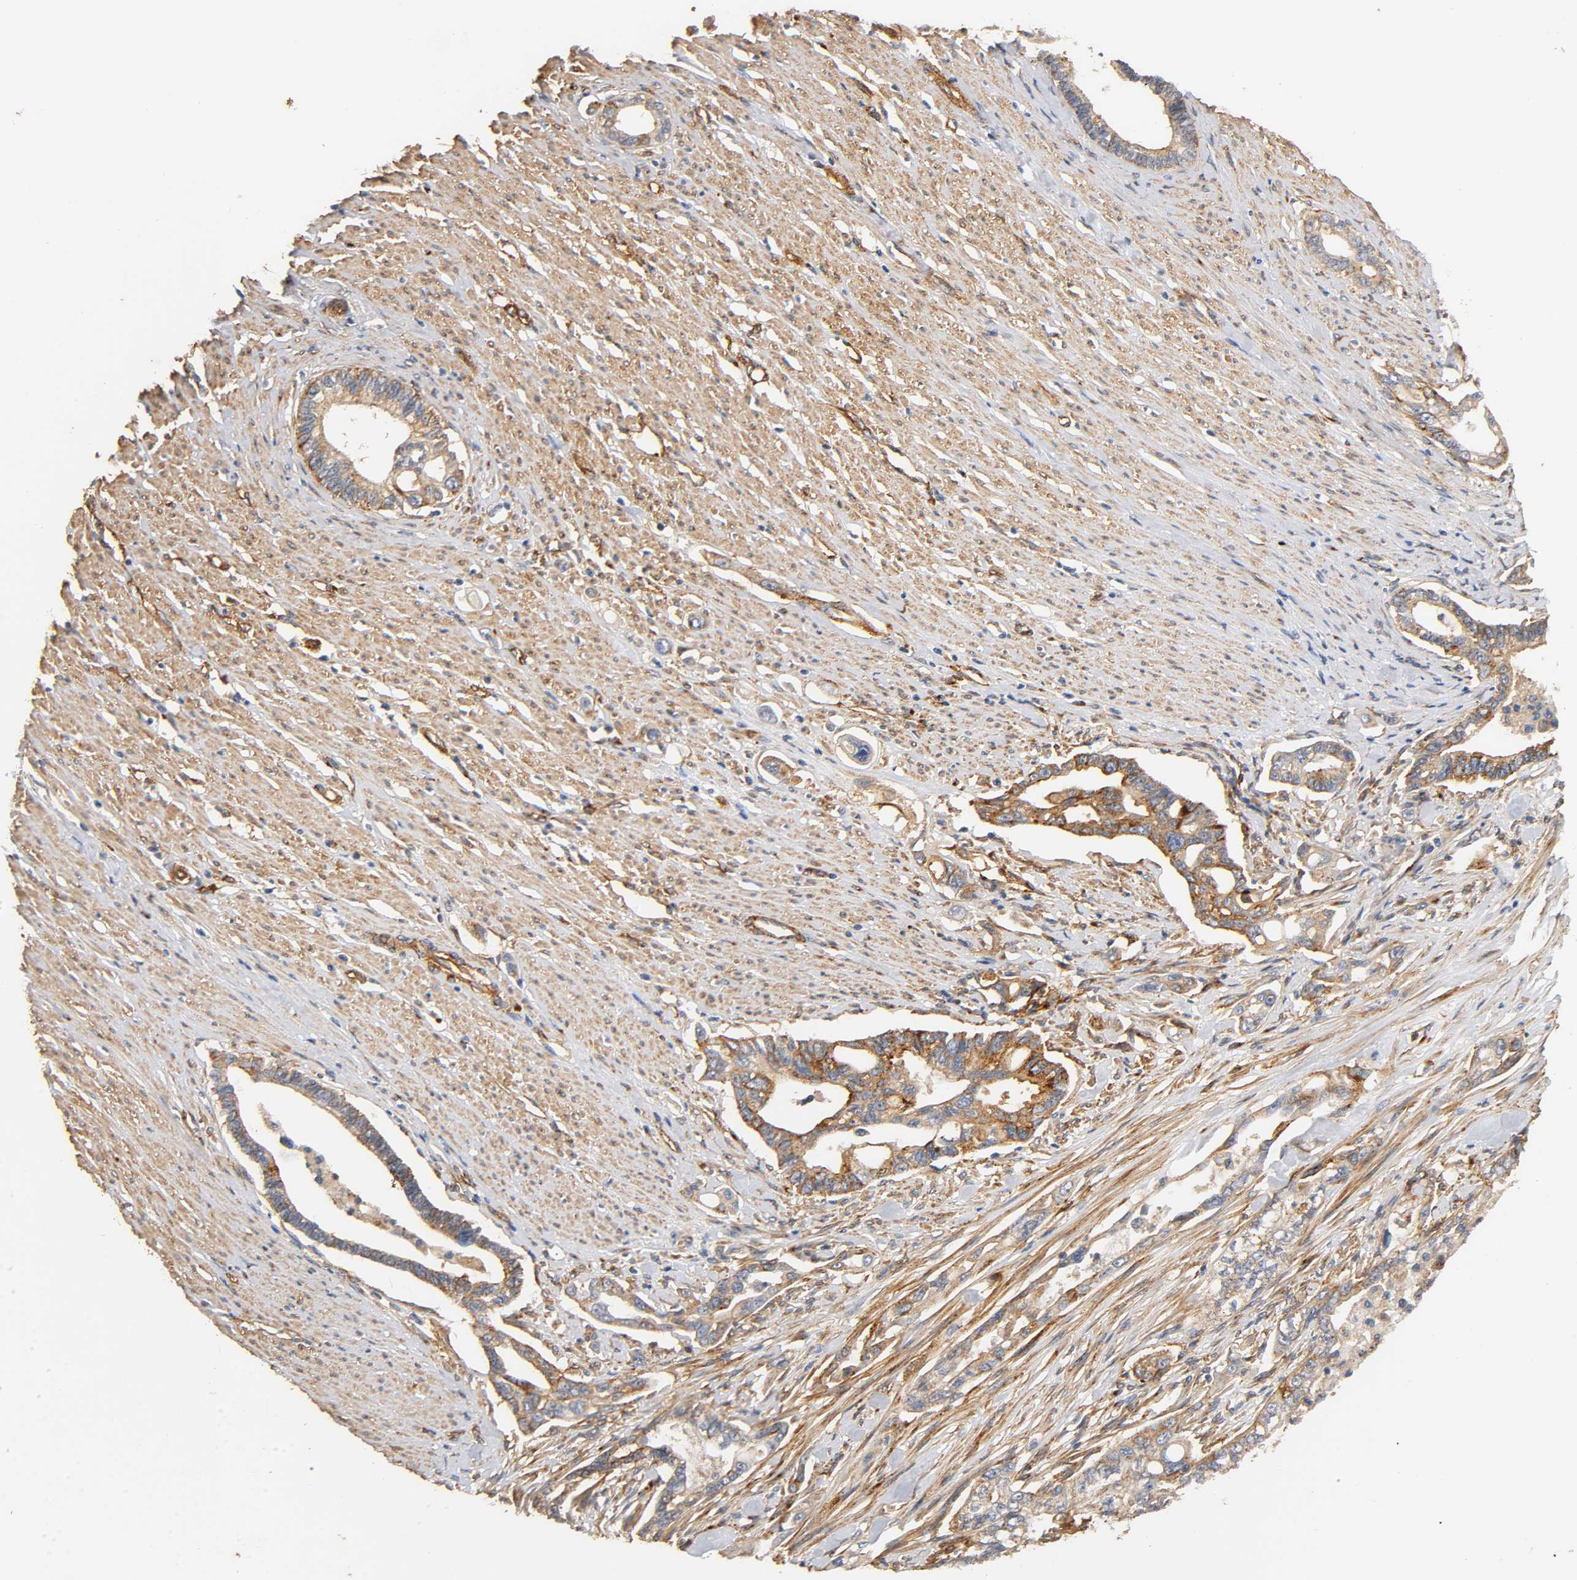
{"staining": {"intensity": "moderate", "quantity": ">75%", "location": "cytoplasmic/membranous"}, "tissue": "pancreatic cancer", "cell_type": "Tumor cells", "image_type": "cancer", "snomed": [{"axis": "morphology", "description": "Normal tissue, NOS"}, {"axis": "topography", "description": "Pancreas"}], "caption": "Pancreatic cancer was stained to show a protein in brown. There is medium levels of moderate cytoplasmic/membranous staining in about >75% of tumor cells.", "gene": "IFITM3", "patient": {"sex": "male", "age": 42}}